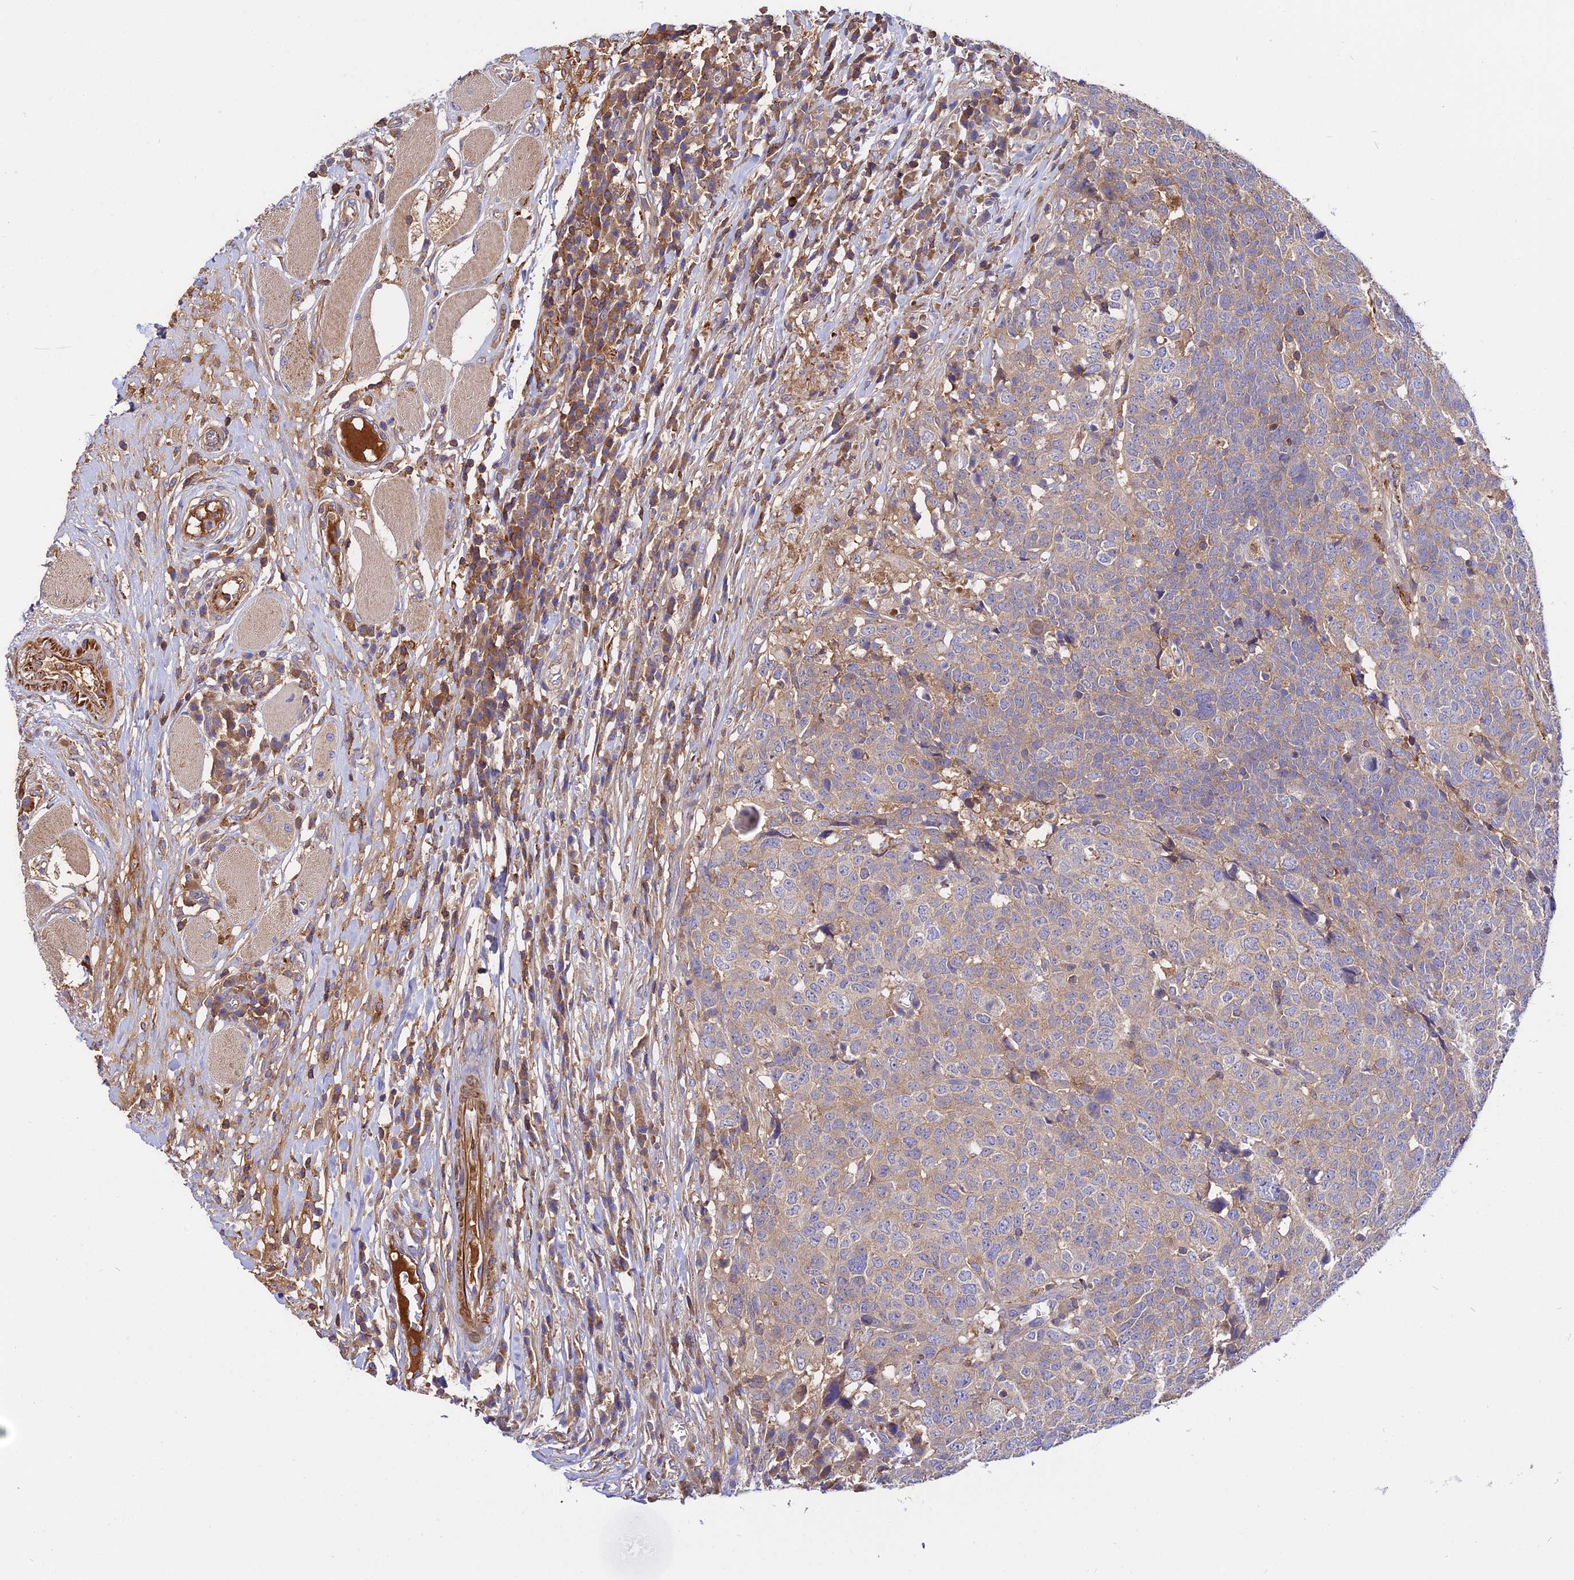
{"staining": {"intensity": "weak", "quantity": "25%-75%", "location": "cytoplasmic/membranous"}, "tissue": "head and neck cancer", "cell_type": "Tumor cells", "image_type": "cancer", "snomed": [{"axis": "morphology", "description": "Squamous cell carcinoma, NOS"}, {"axis": "topography", "description": "Head-Neck"}], "caption": "The photomicrograph reveals a brown stain indicating the presence of a protein in the cytoplasmic/membranous of tumor cells in head and neck cancer (squamous cell carcinoma).", "gene": "PYM1", "patient": {"sex": "male", "age": 66}}